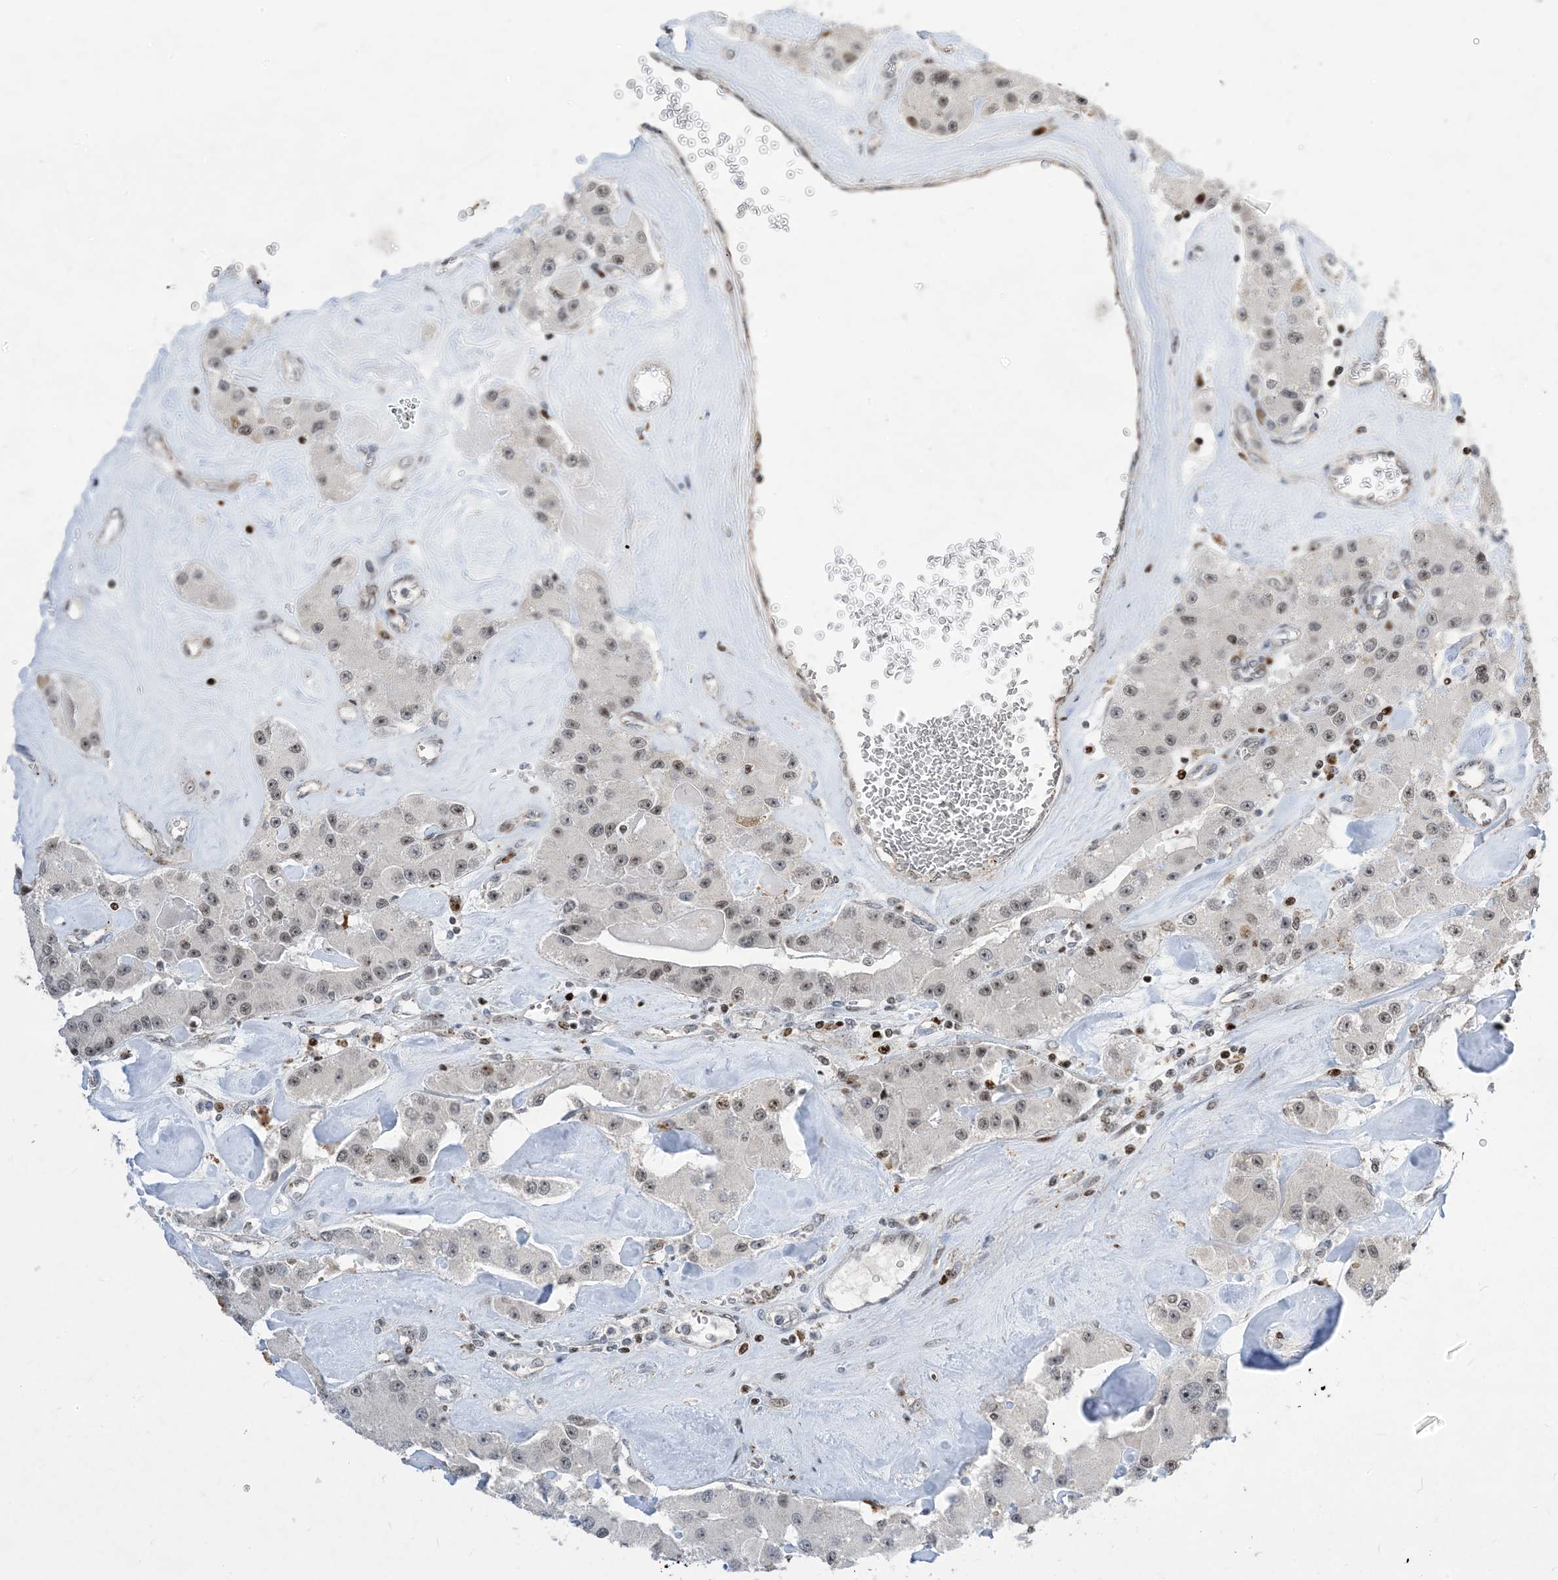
{"staining": {"intensity": "moderate", "quantity": "<25%", "location": "nuclear"}, "tissue": "carcinoid", "cell_type": "Tumor cells", "image_type": "cancer", "snomed": [{"axis": "morphology", "description": "Carcinoid, malignant, NOS"}, {"axis": "topography", "description": "Pancreas"}], "caption": "A brown stain shows moderate nuclear staining of a protein in carcinoid tumor cells.", "gene": "SLC25A53", "patient": {"sex": "male", "age": 41}}